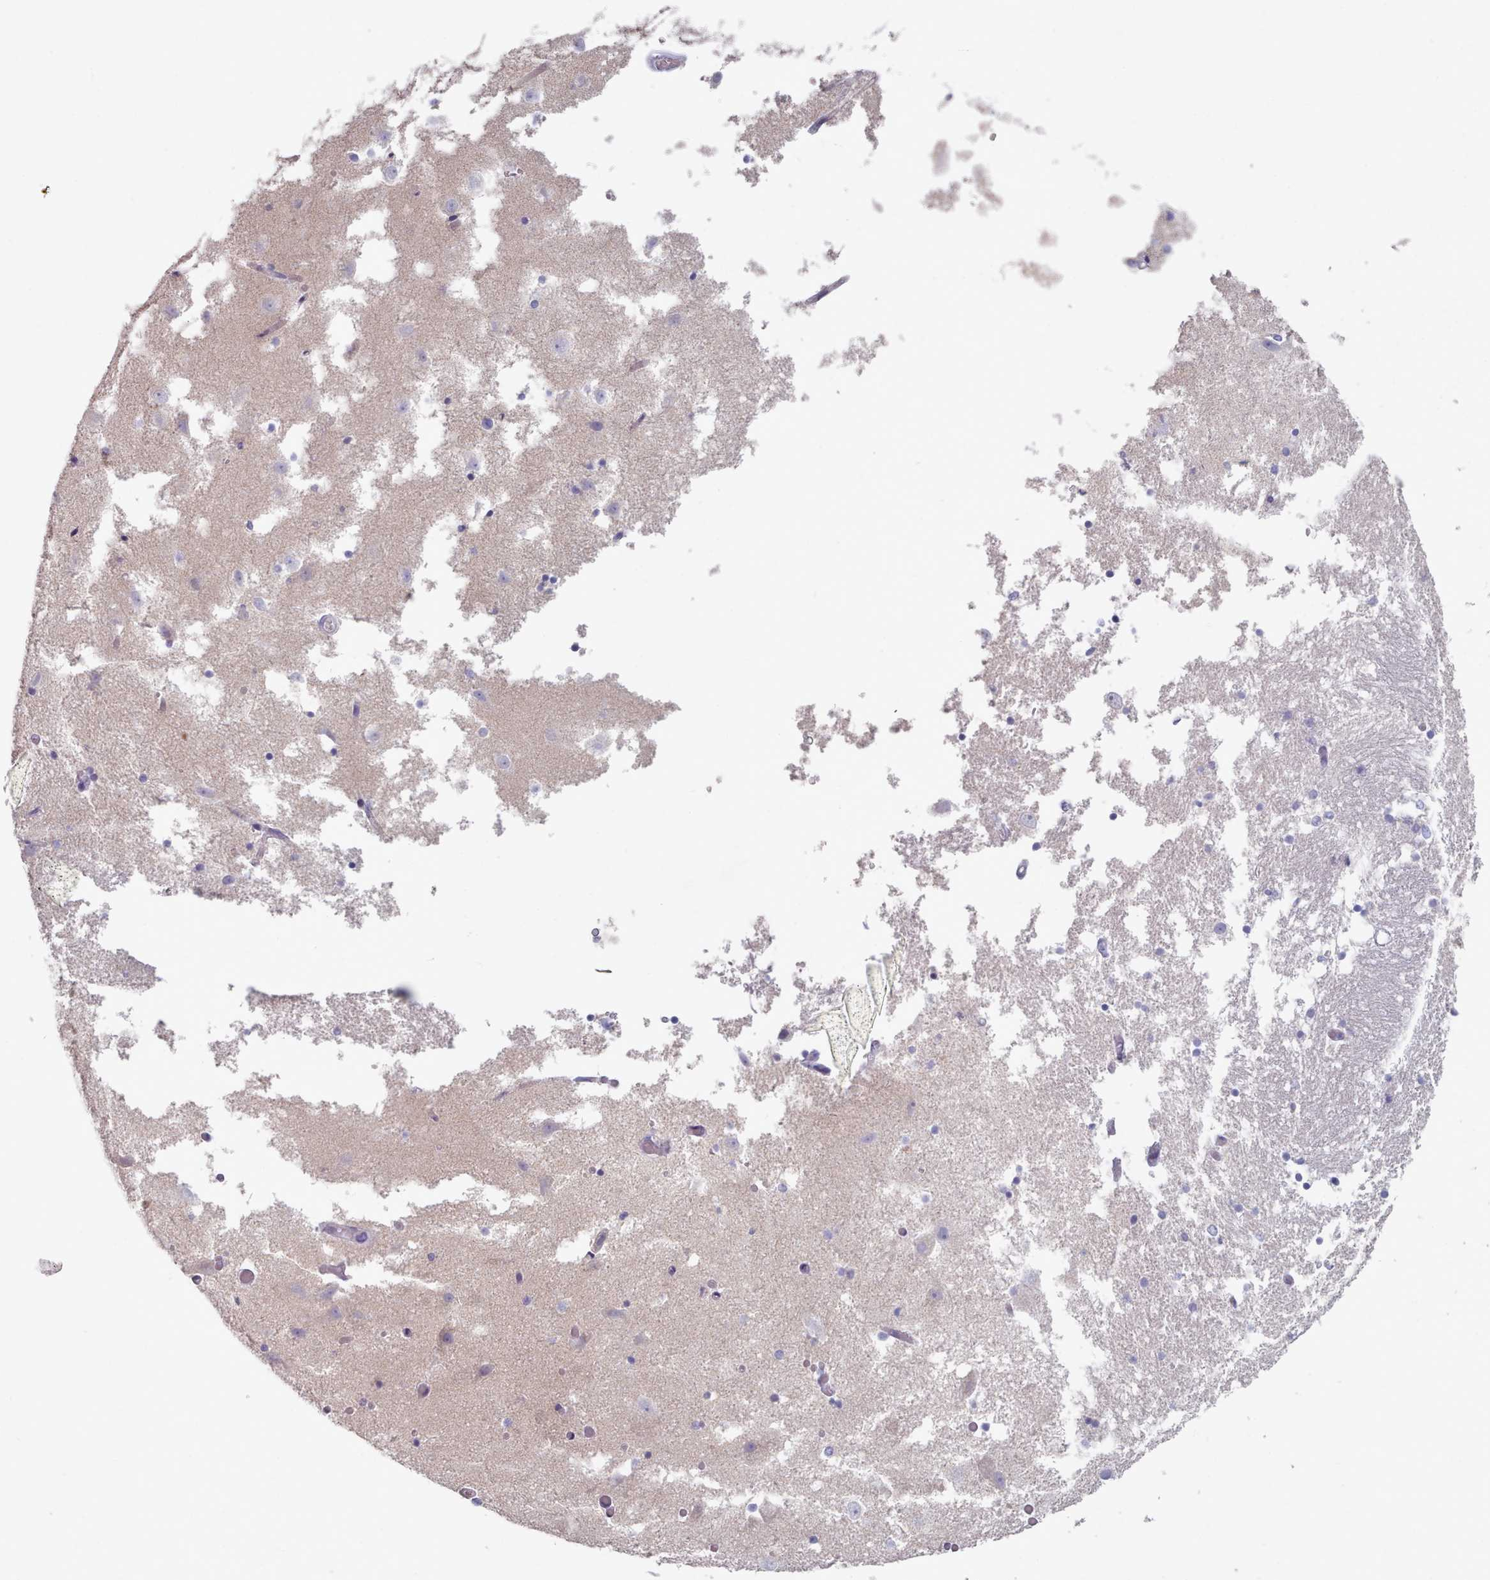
{"staining": {"intensity": "negative", "quantity": "none", "location": "none"}, "tissue": "hippocampus", "cell_type": "Glial cells", "image_type": "normal", "snomed": [{"axis": "morphology", "description": "Normal tissue, NOS"}, {"axis": "topography", "description": "Hippocampus"}], "caption": "Normal hippocampus was stained to show a protein in brown. There is no significant positivity in glial cells.", "gene": "HAO1", "patient": {"sex": "female", "age": 52}}